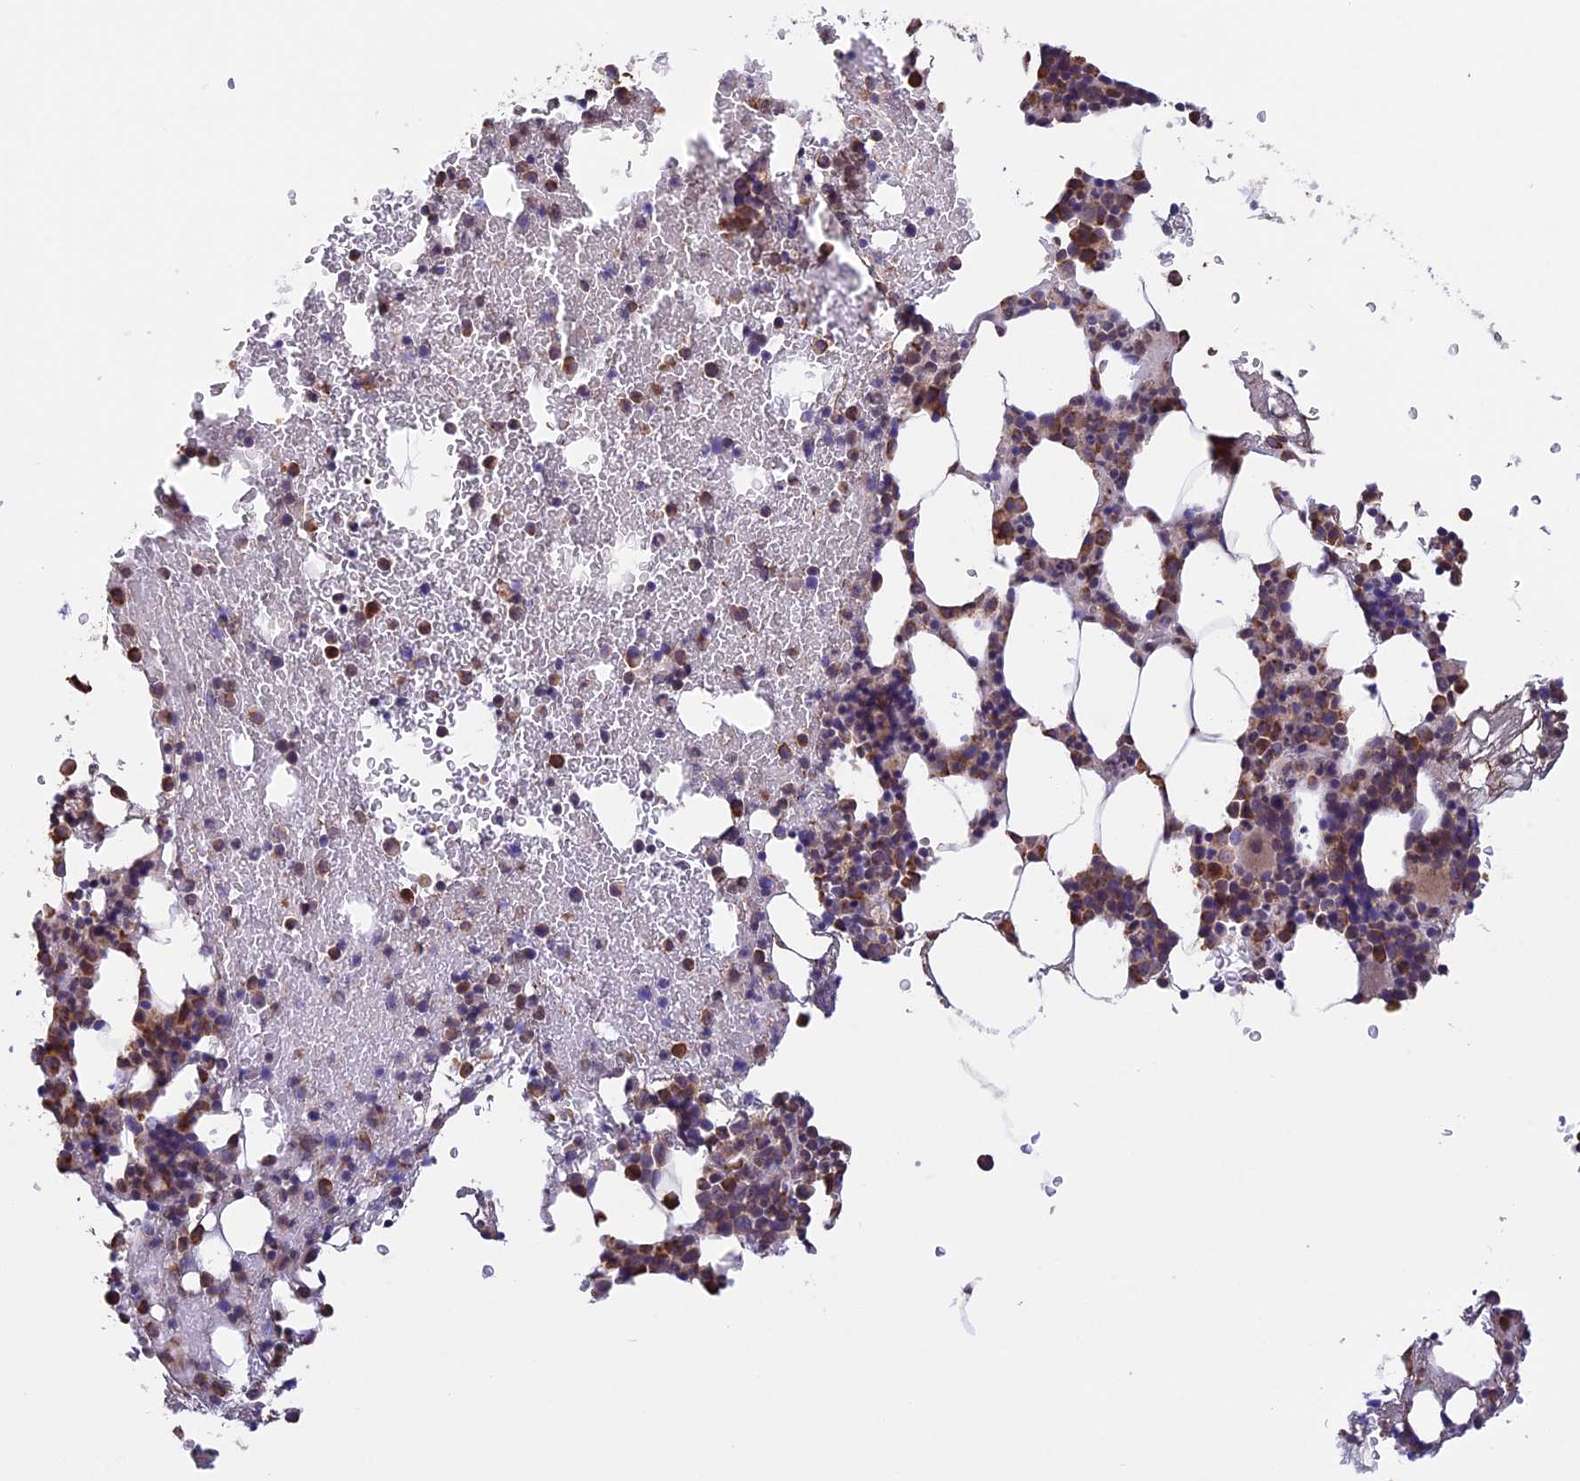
{"staining": {"intensity": "moderate", "quantity": "25%-75%", "location": "cytoplasmic/membranous"}, "tissue": "bone marrow", "cell_type": "Hematopoietic cells", "image_type": "normal", "snomed": [{"axis": "morphology", "description": "Normal tissue, NOS"}, {"axis": "topography", "description": "Bone marrow"}], "caption": "Hematopoietic cells show medium levels of moderate cytoplasmic/membranous staining in about 25%-75% of cells in normal human bone marrow. (Stains: DAB (3,3'-diaminobenzidine) in brown, nuclei in blue, Microscopy: brightfield microscopy at high magnification).", "gene": "DMRTA2", "patient": {"sex": "male", "age": 41}}